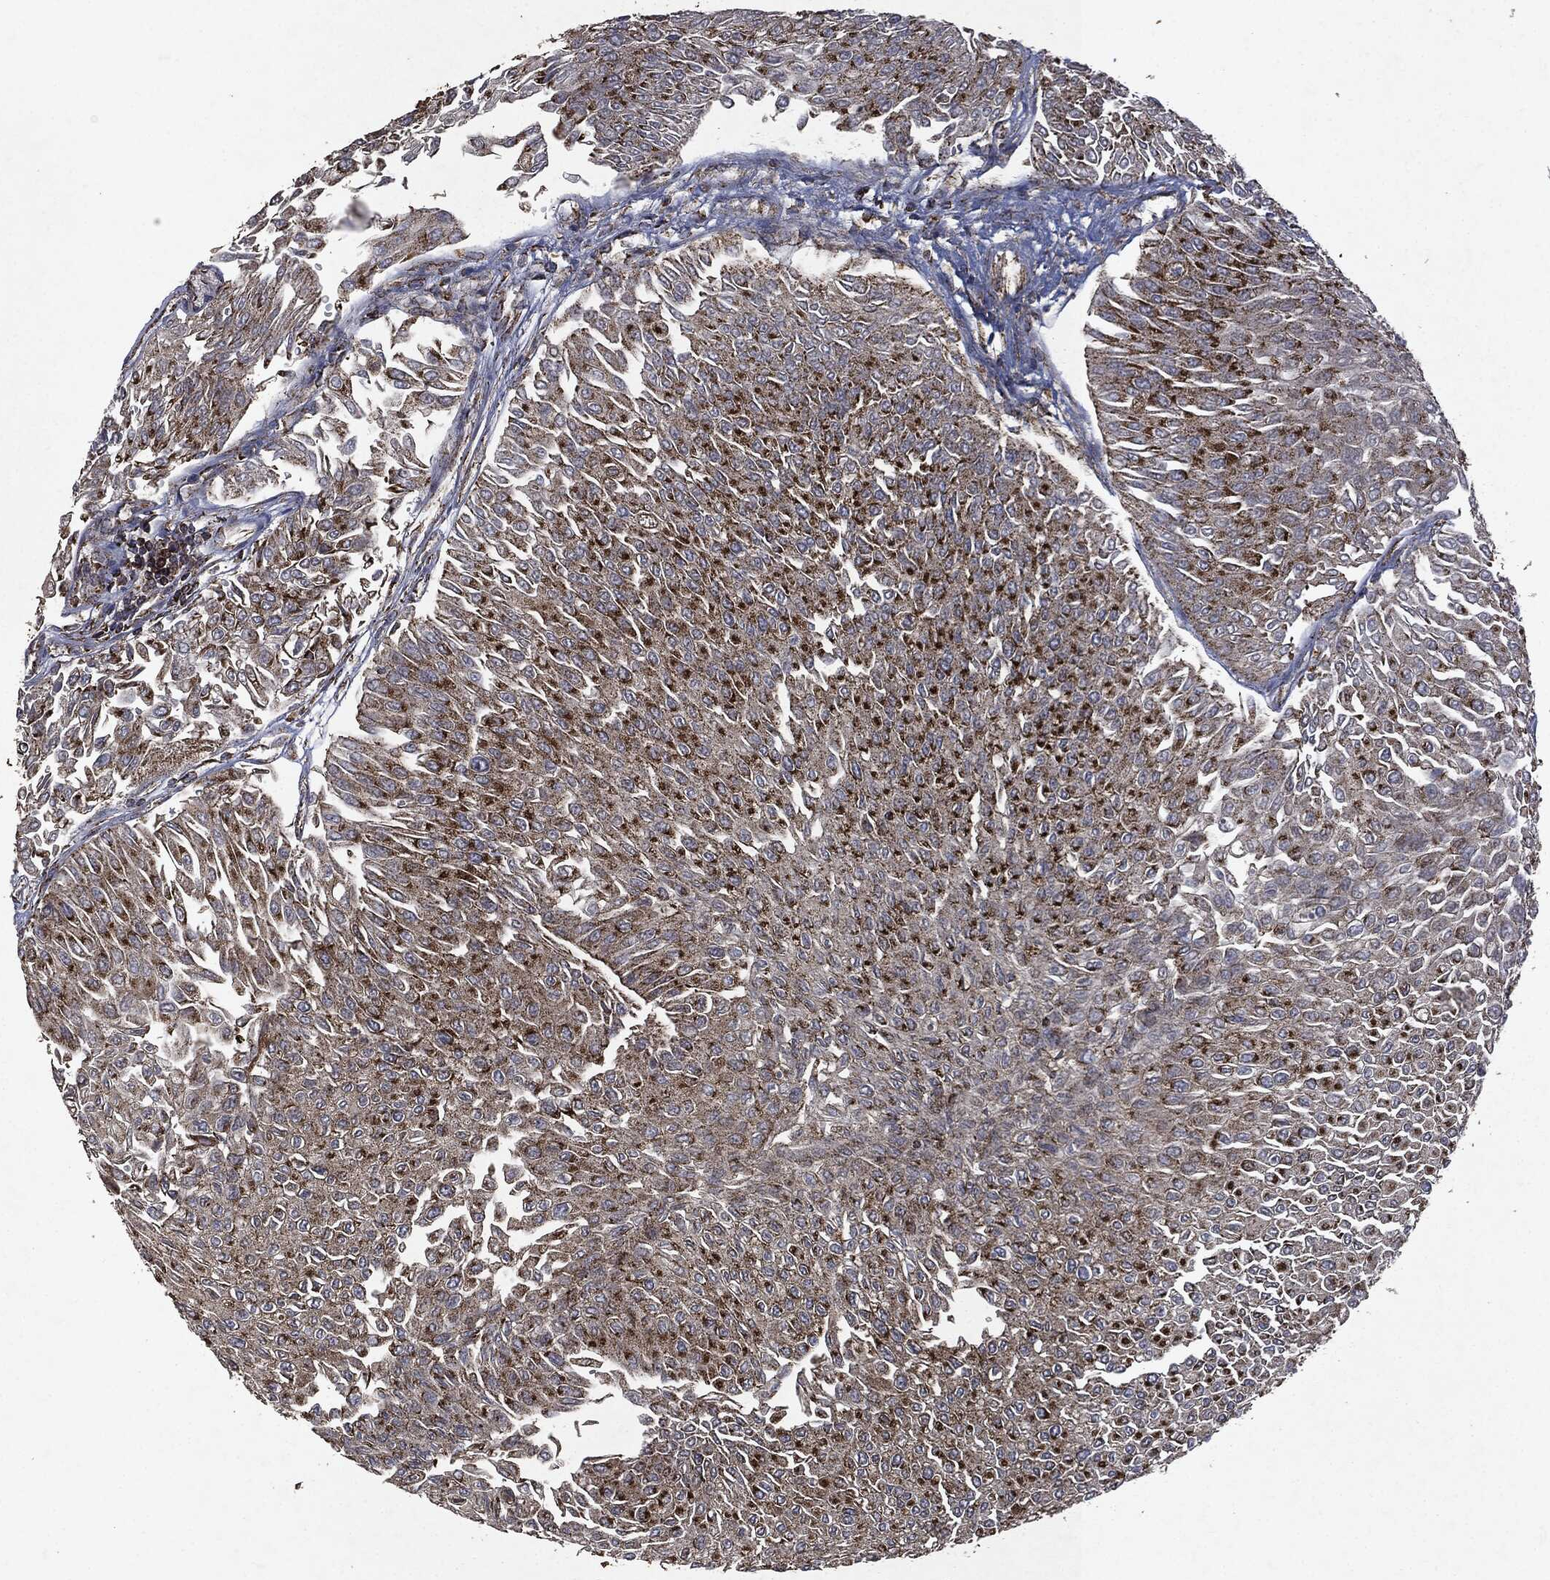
{"staining": {"intensity": "strong", "quantity": ">75%", "location": "cytoplasmic/membranous"}, "tissue": "urothelial cancer", "cell_type": "Tumor cells", "image_type": "cancer", "snomed": [{"axis": "morphology", "description": "Urothelial carcinoma, Low grade"}, {"axis": "topography", "description": "Urinary bladder"}], "caption": "Immunohistochemical staining of human low-grade urothelial carcinoma exhibits strong cytoplasmic/membranous protein staining in approximately >75% of tumor cells. The protein is stained brown, and the nuclei are stained in blue (DAB (3,3'-diaminobenzidine) IHC with brightfield microscopy, high magnification).", "gene": "RYK", "patient": {"sex": "male", "age": 67}}